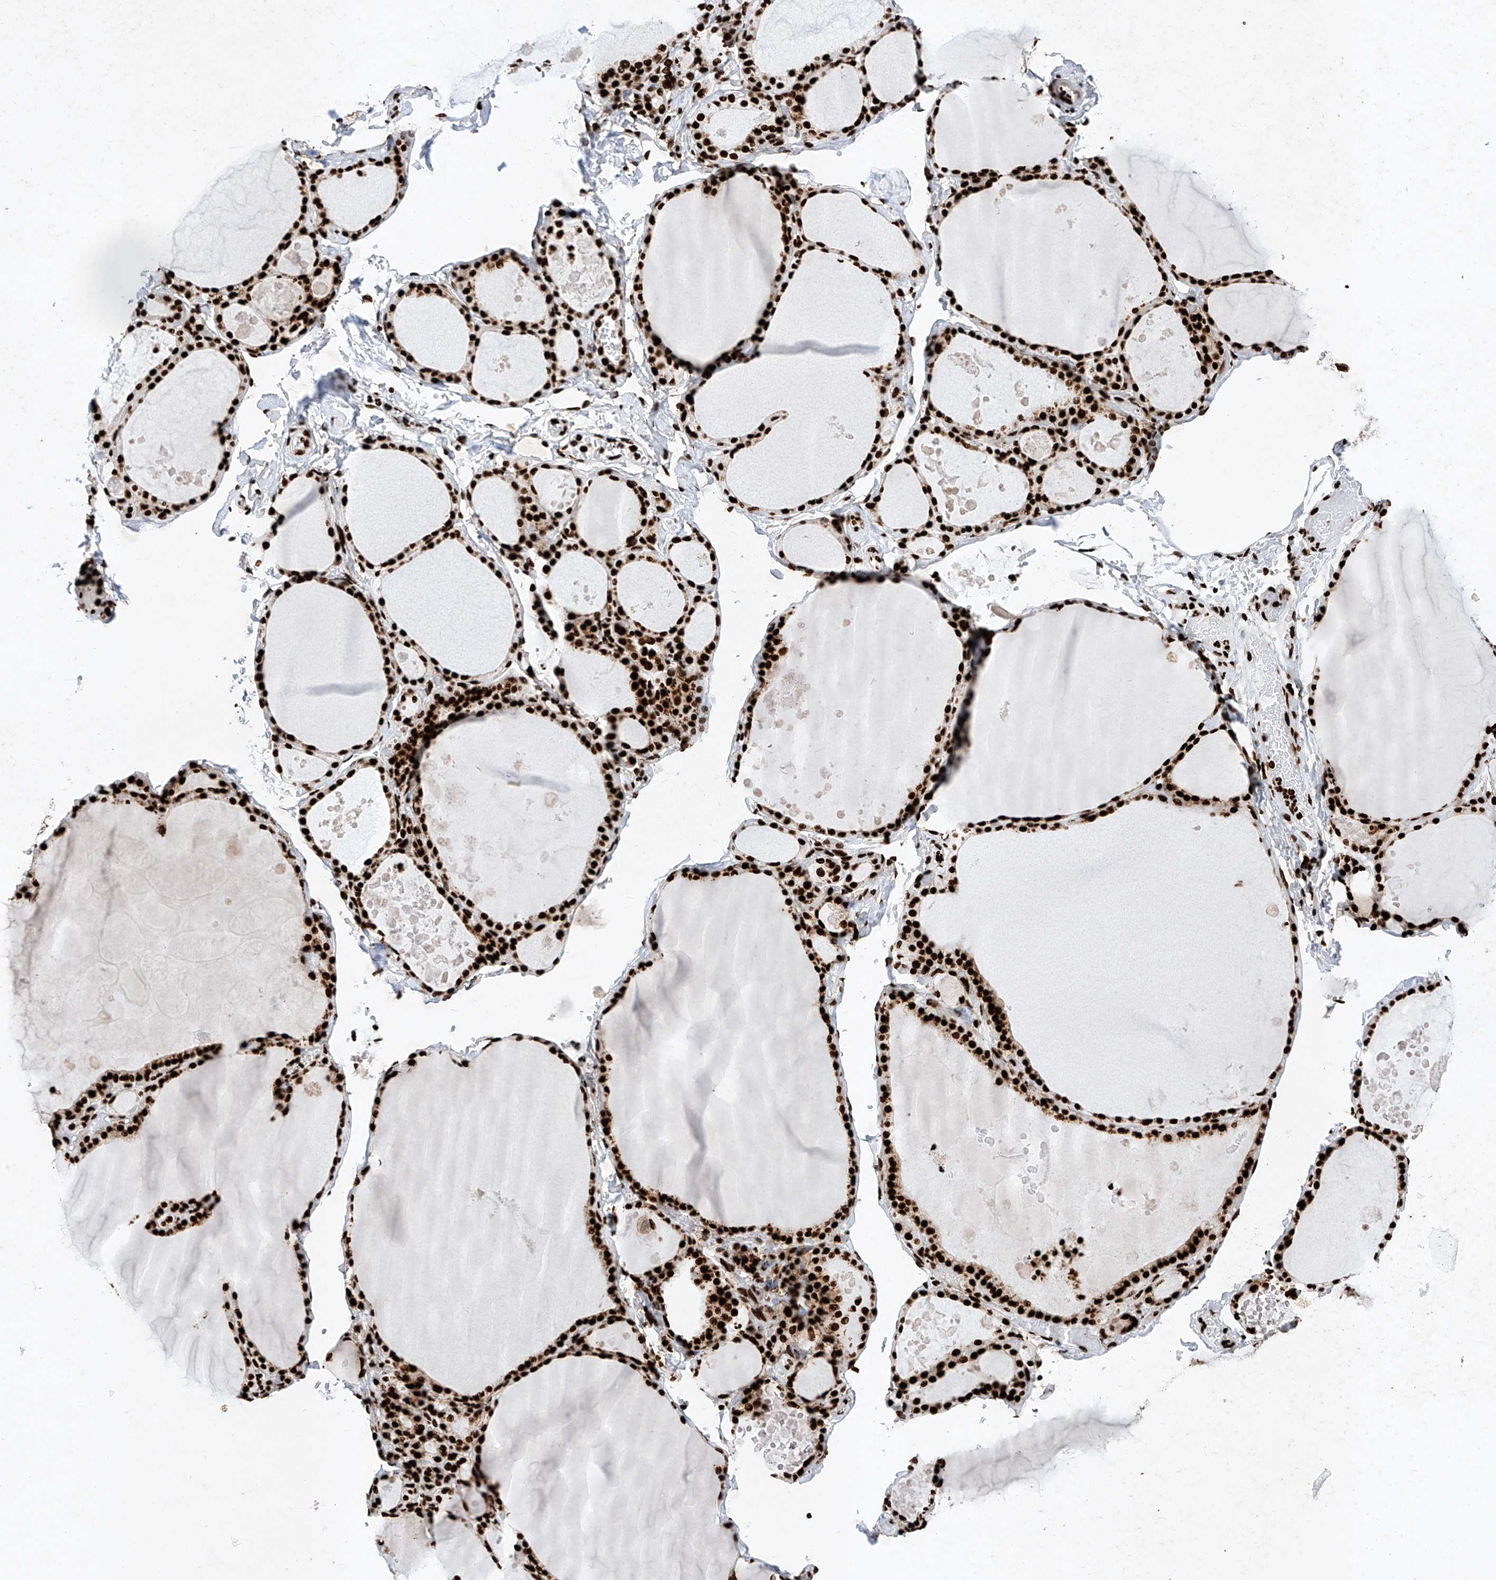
{"staining": {"intensity": "strong", "quantity": ">75%", "location": "nuclear"}, "tissue": "thyroid gland", "cell_type": "Glandular cells", "image_type": "normal", "snomed": [{"axis": "morphology", "description": "Normal tissue, NOS"}, {"axis": "topography", "description": "Thyroid gland"}], "caption": "Thyroid gland stained with a brown dye displays strong nuclear positive positivity in about >75% of glandular cells.", "gene": "SRSF6", "patient": {"sex": "male", "age": 56}}